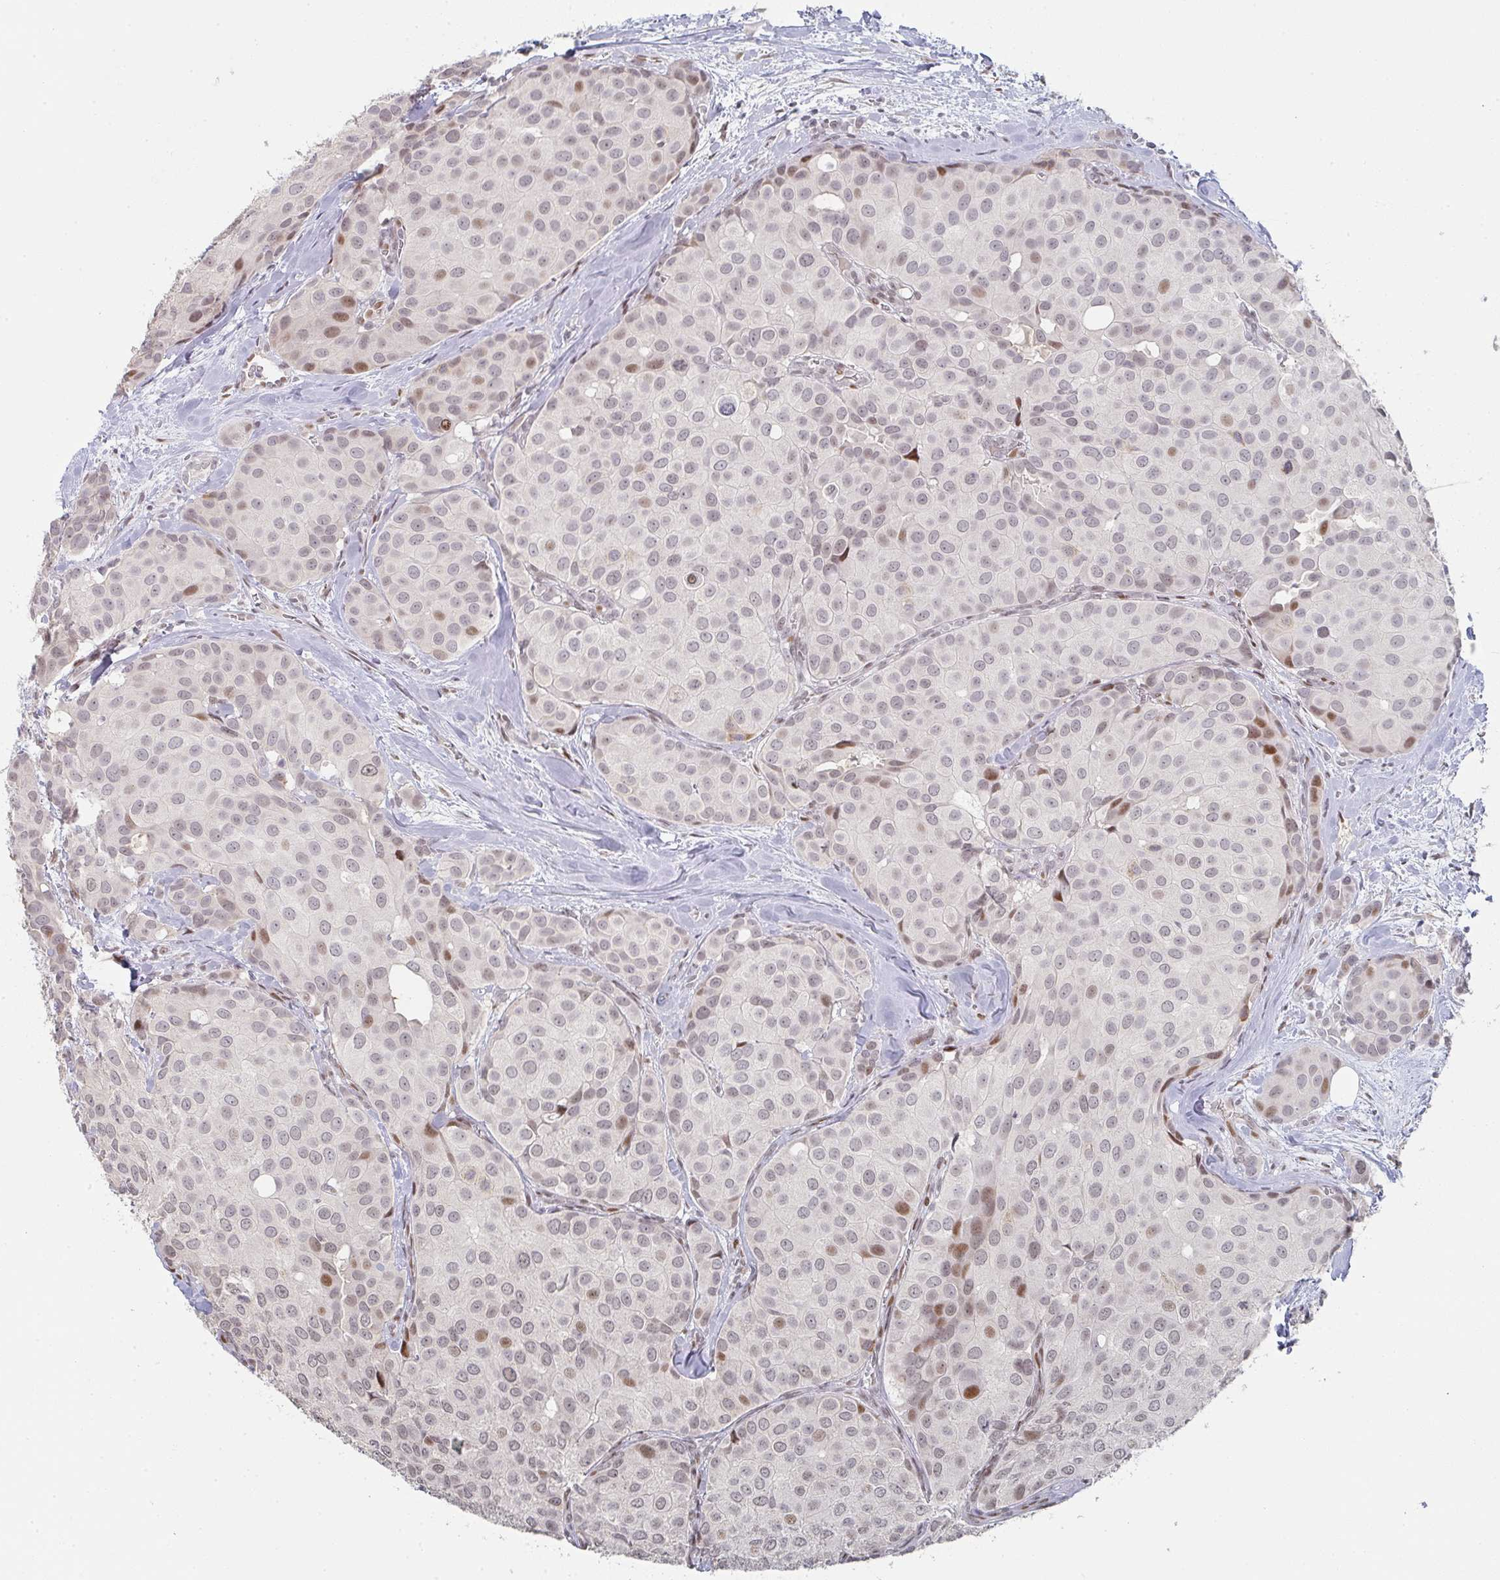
{"staining": {"intensity": "moderate", "quantity": "<25%", "location": "nuclear"}, "tissue": "breast cancer", "cell_type": "Tumor cells", "image_type": "cancer", "snomed": [{"axis": "morphology", "description": "Duct carcinoma"}, {"axis": "topography", "description": "Breast"}], "caption": "IHC (DAB (3,3'-diaminobenzidine)) staining of breast cancer exhibits moderate nuclear protein staining in about <25% of tumor cells.", "gene": "LIN54", "patient": {"sex": "female", "age": 70}}